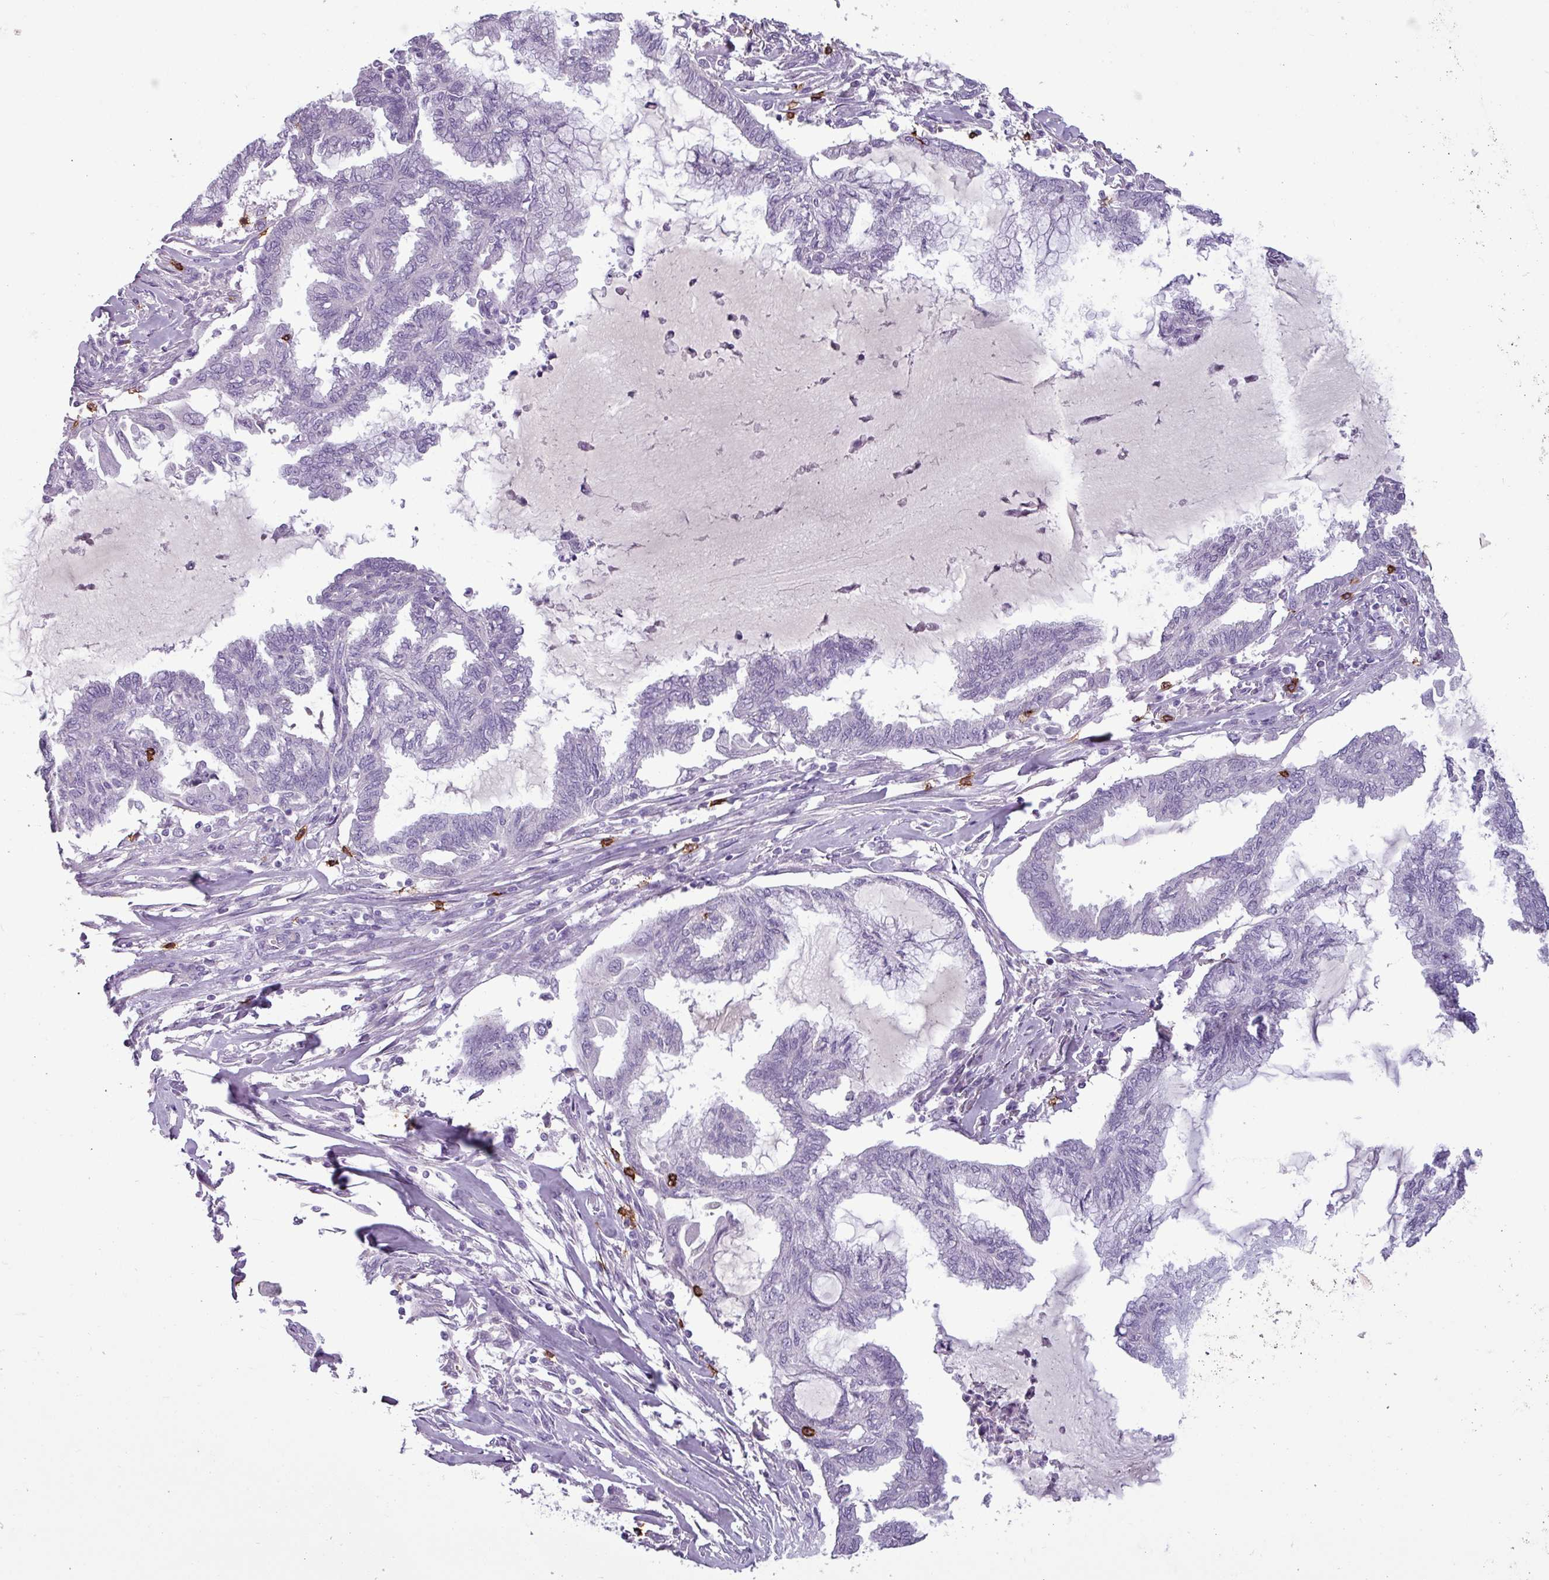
{"staining": {"intensity": "negative", "quantity": "none", "location": "none"}, "tissue": "endometrial cancer", "cell_type": "Tumor cells", "image_type": "cancer", "snomed": [{"axis": "morphology", "description": "Adenocarcinoma, NOS"}, {"axis": "topography", "description": "Endometrium"}], "caption": "The image reveals no staining of tumor cells in endometrial cancer.", "gene": "CD8A", "patient": {"sex": "female", "age": 86}}